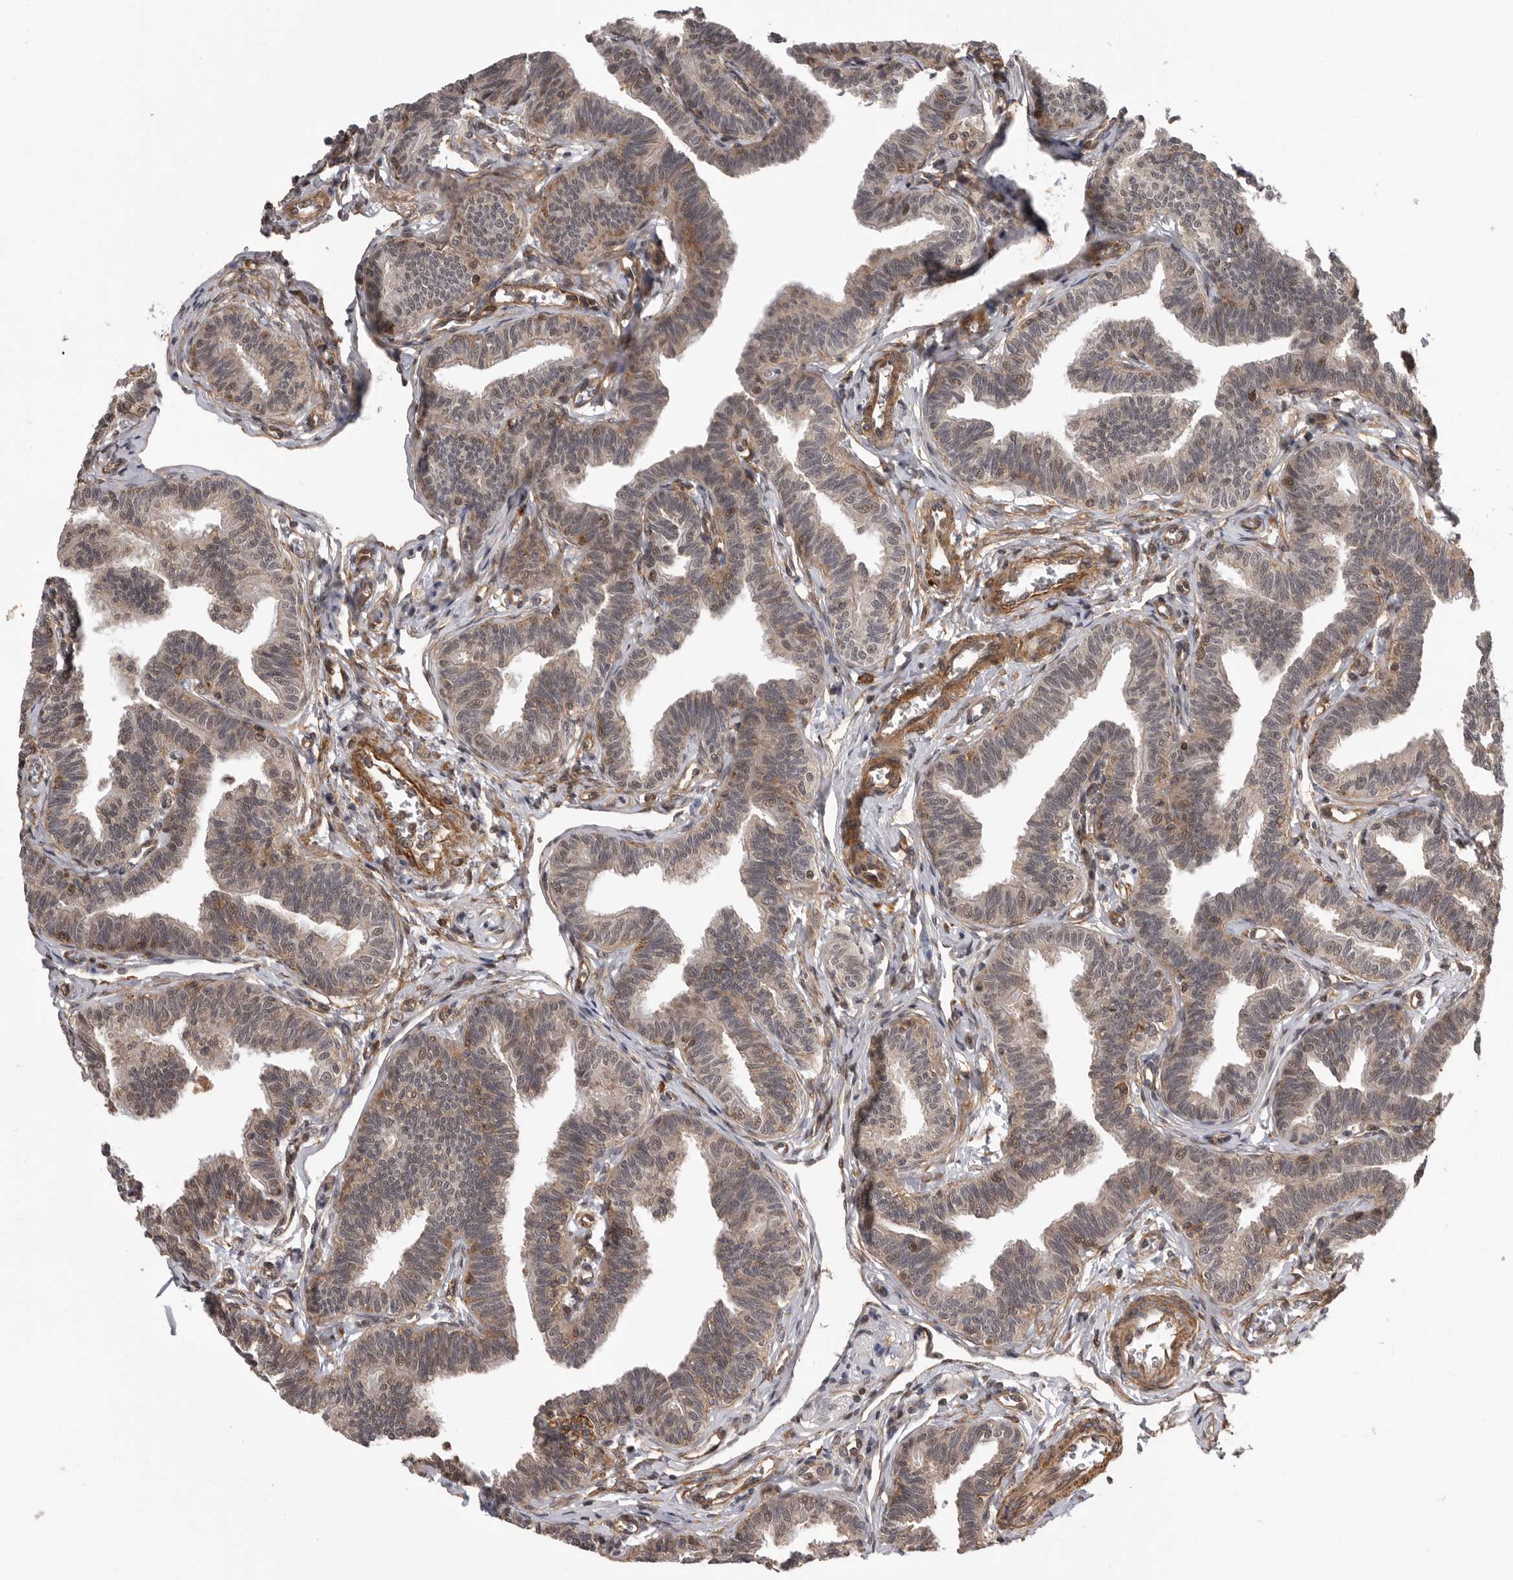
{"staining": {"intensity": "moderate", "quantity": ">75%", "location": "cytoplasmic/membranous,nuclear"}, "tissue": "fallopian tube", "cell_type": "Glandular cells", "image_type": "normal", "snomed": [{"axis": "morphology", "description": "Normal tissue, NOS"}, {"axis": "topography", "description": "Fallopian tube"}, {"axis": "topography", "description": "Ovary"}], "caption": "This is an image of immunohistochemistry (IHC) staining of unremarkable fallopian tube, which shows moderate staining in the cytoplasmic/membranous,nuclear of glandular cells.", "gene": "TRIM56", "patient": {"sex": "female", "age": 23}}